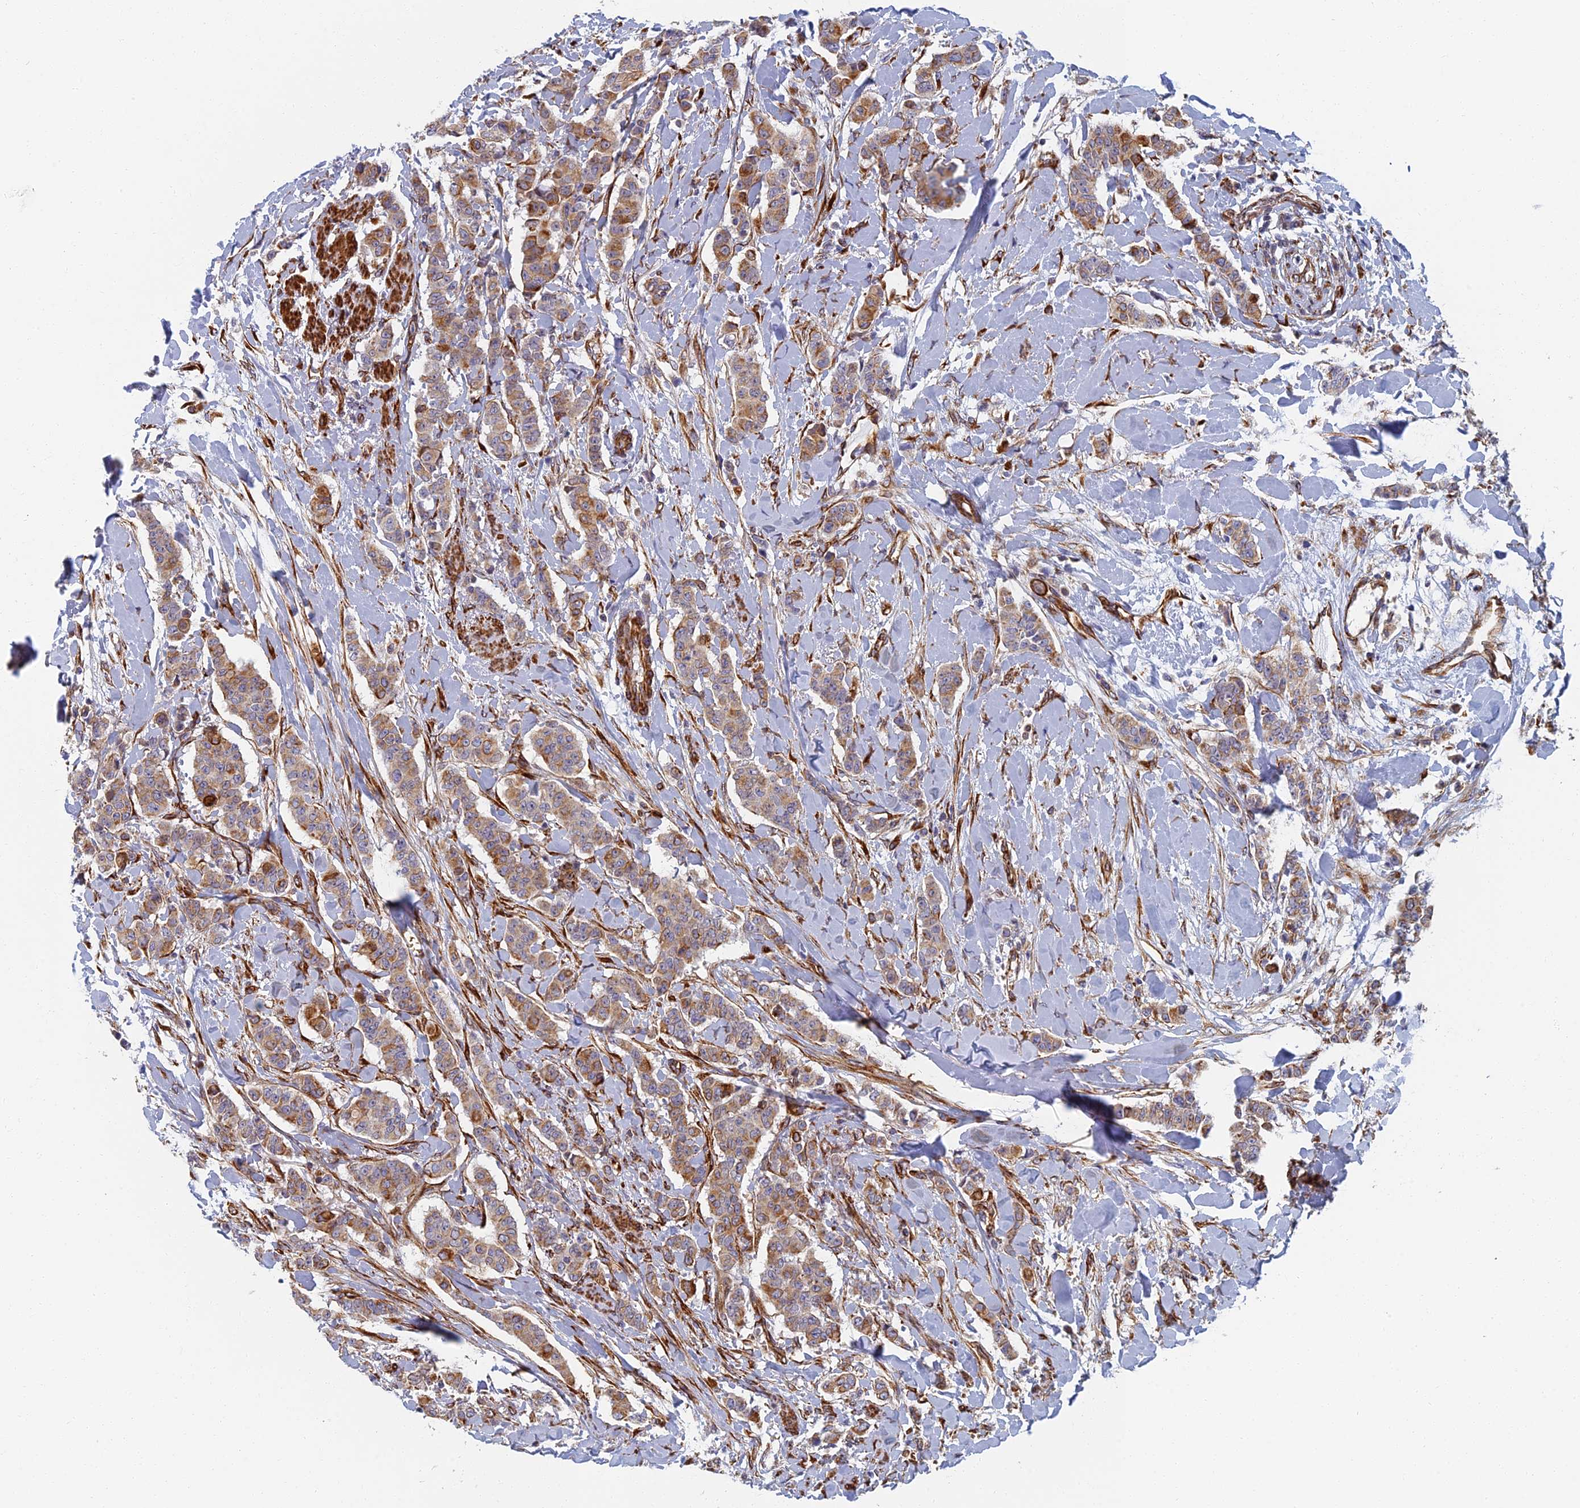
{"staining": {"intensity": "moderate", "quantity": ">75%", "location": "cytoplasmic/membranous"}, "tissue": "breast cancer", "cell_type": "Tumor cells", "image_type": "cancer", "snomed": [{"axis": "morphology", "description": "Duct carcinoma"}, {"axis": "topography", "description": "Breast"}], "caption": "Immunohistochemistry histopathology image of neoplastic tissue: human breast intraductal carcinoma stained using immunohistochemistry displays medium levels of moderate protein expression localized specifically in the cytoplasmic/membranous of tumor cells, appearing as a cytoplasmic/membranous brown color.", "gene": "ABCB10", "patient": {"sex": "female", "age": 40}}